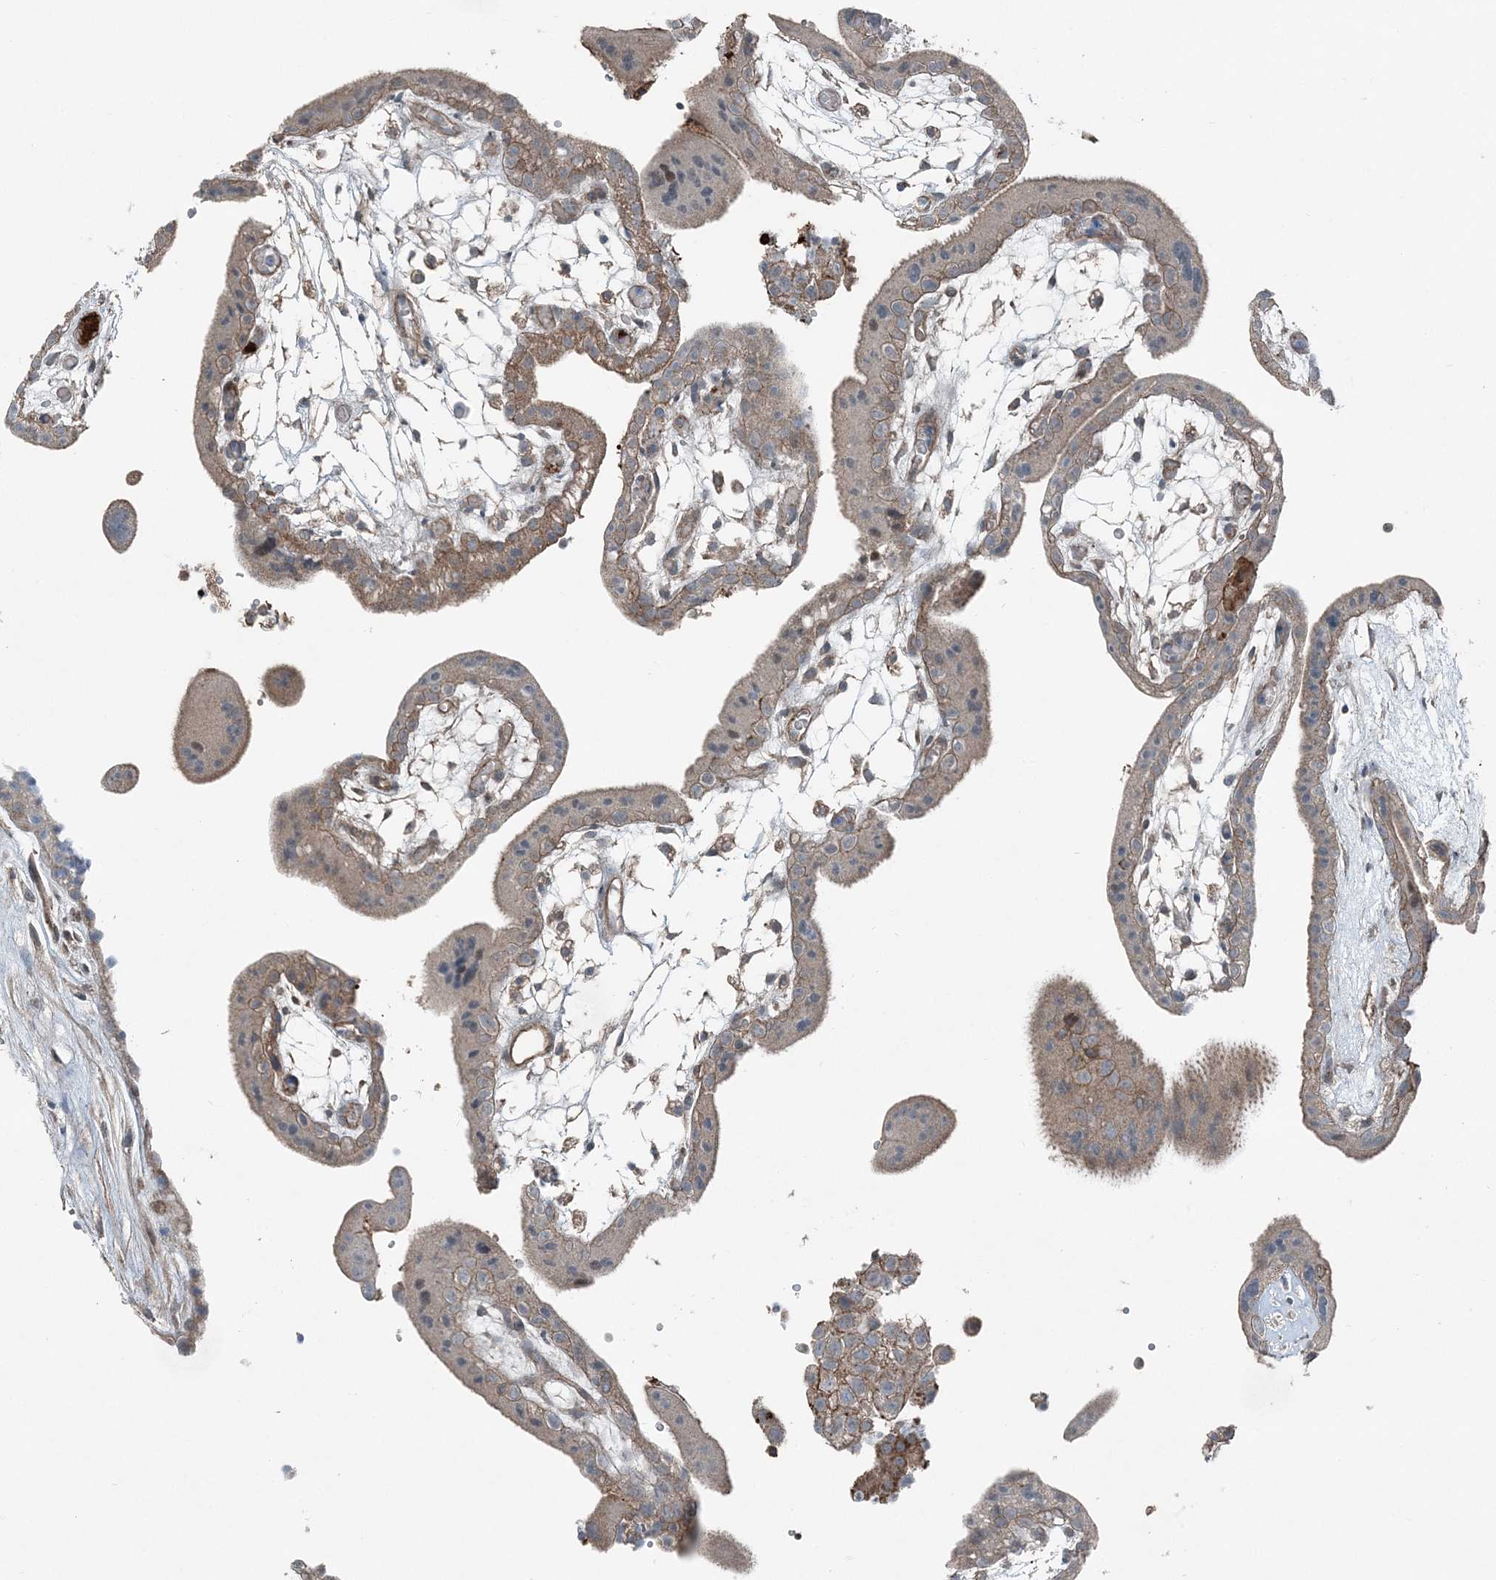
{"staining": {"intensity": "weak", "quantity": ">75%", "location": "cytoplasmic/membranous"}, "tissue": "placenta", "cell_type": "Decidual cells", "image_type": "normal", "snomed": [{"axis": "morphology", "description": "Normal tissue, NOS"}, {"axis": "topography", "description": "Placenta"}], "caption": "A brown stain highlights weak cytoplasmic/membranous expression of a protein in decidual cells of normal placenta. (brown staining indicates protein expression, while blue staining denotes nuclei).", "gene": "KY", "patient": {"sex": "female", "age": 18}}